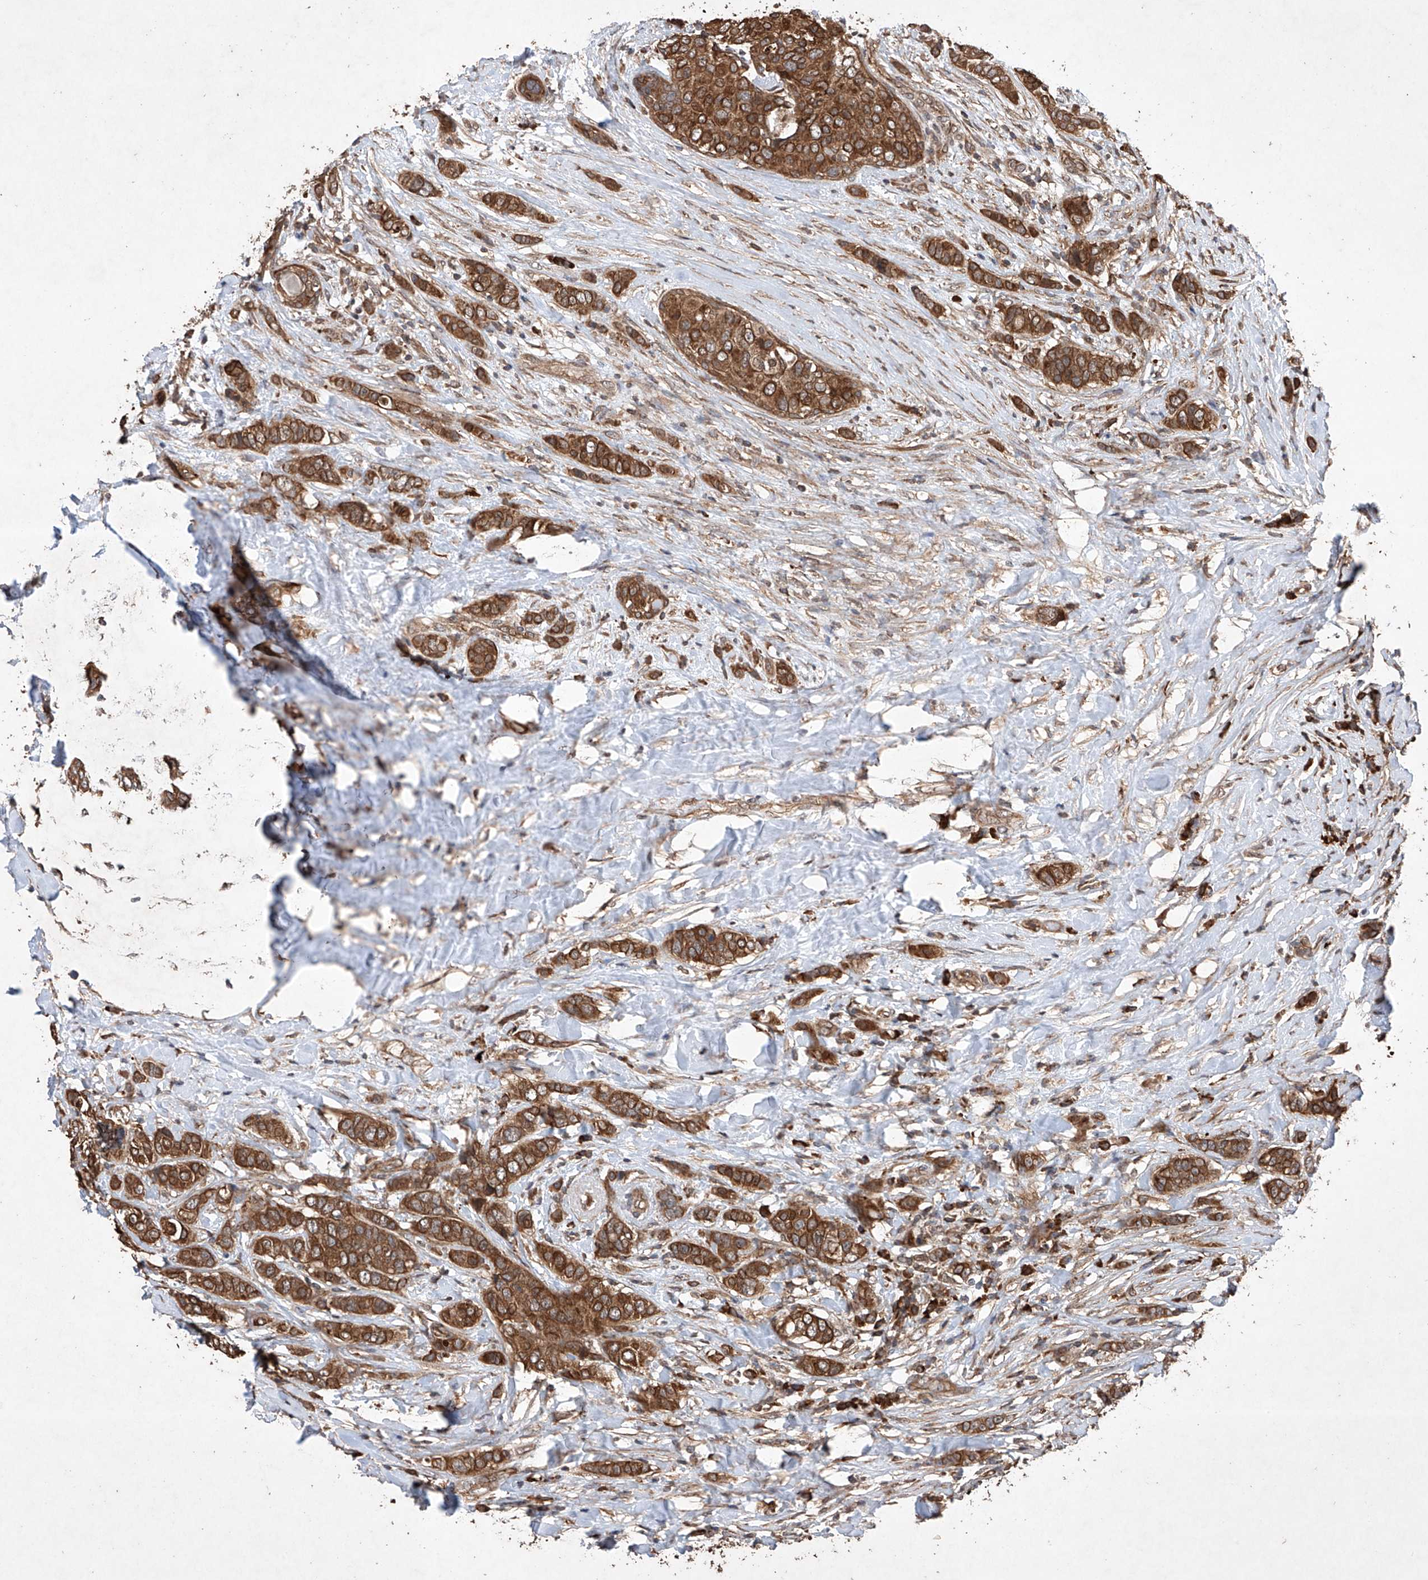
{"staining": {"intensity": "strong", "quantity": ">75%", "location": "cytoplasmic/membranous"}, "tissue": "breast cancer", "cell_type": "Tumor cells", "image_type": "cancer", "snomed": [{"axis": "morphology", "description": "Lobular carcinoma"}, {"axis": "topography", "description": "Breast"}], "caption": "Lobular carcinoma (breast) was stained to show a protein in brown. There is high levels of strong cytoplasmic/membranous positivity in about >75% of tumor cells. The staining is performed using DAB (3,3'-diaminobenzidine) brown chromogen to label protein expression. The nuclei are counter-stained blue using hematoxylin.", "gene": "LURAP1", "patient": {"sex": "female", "age": 51}}